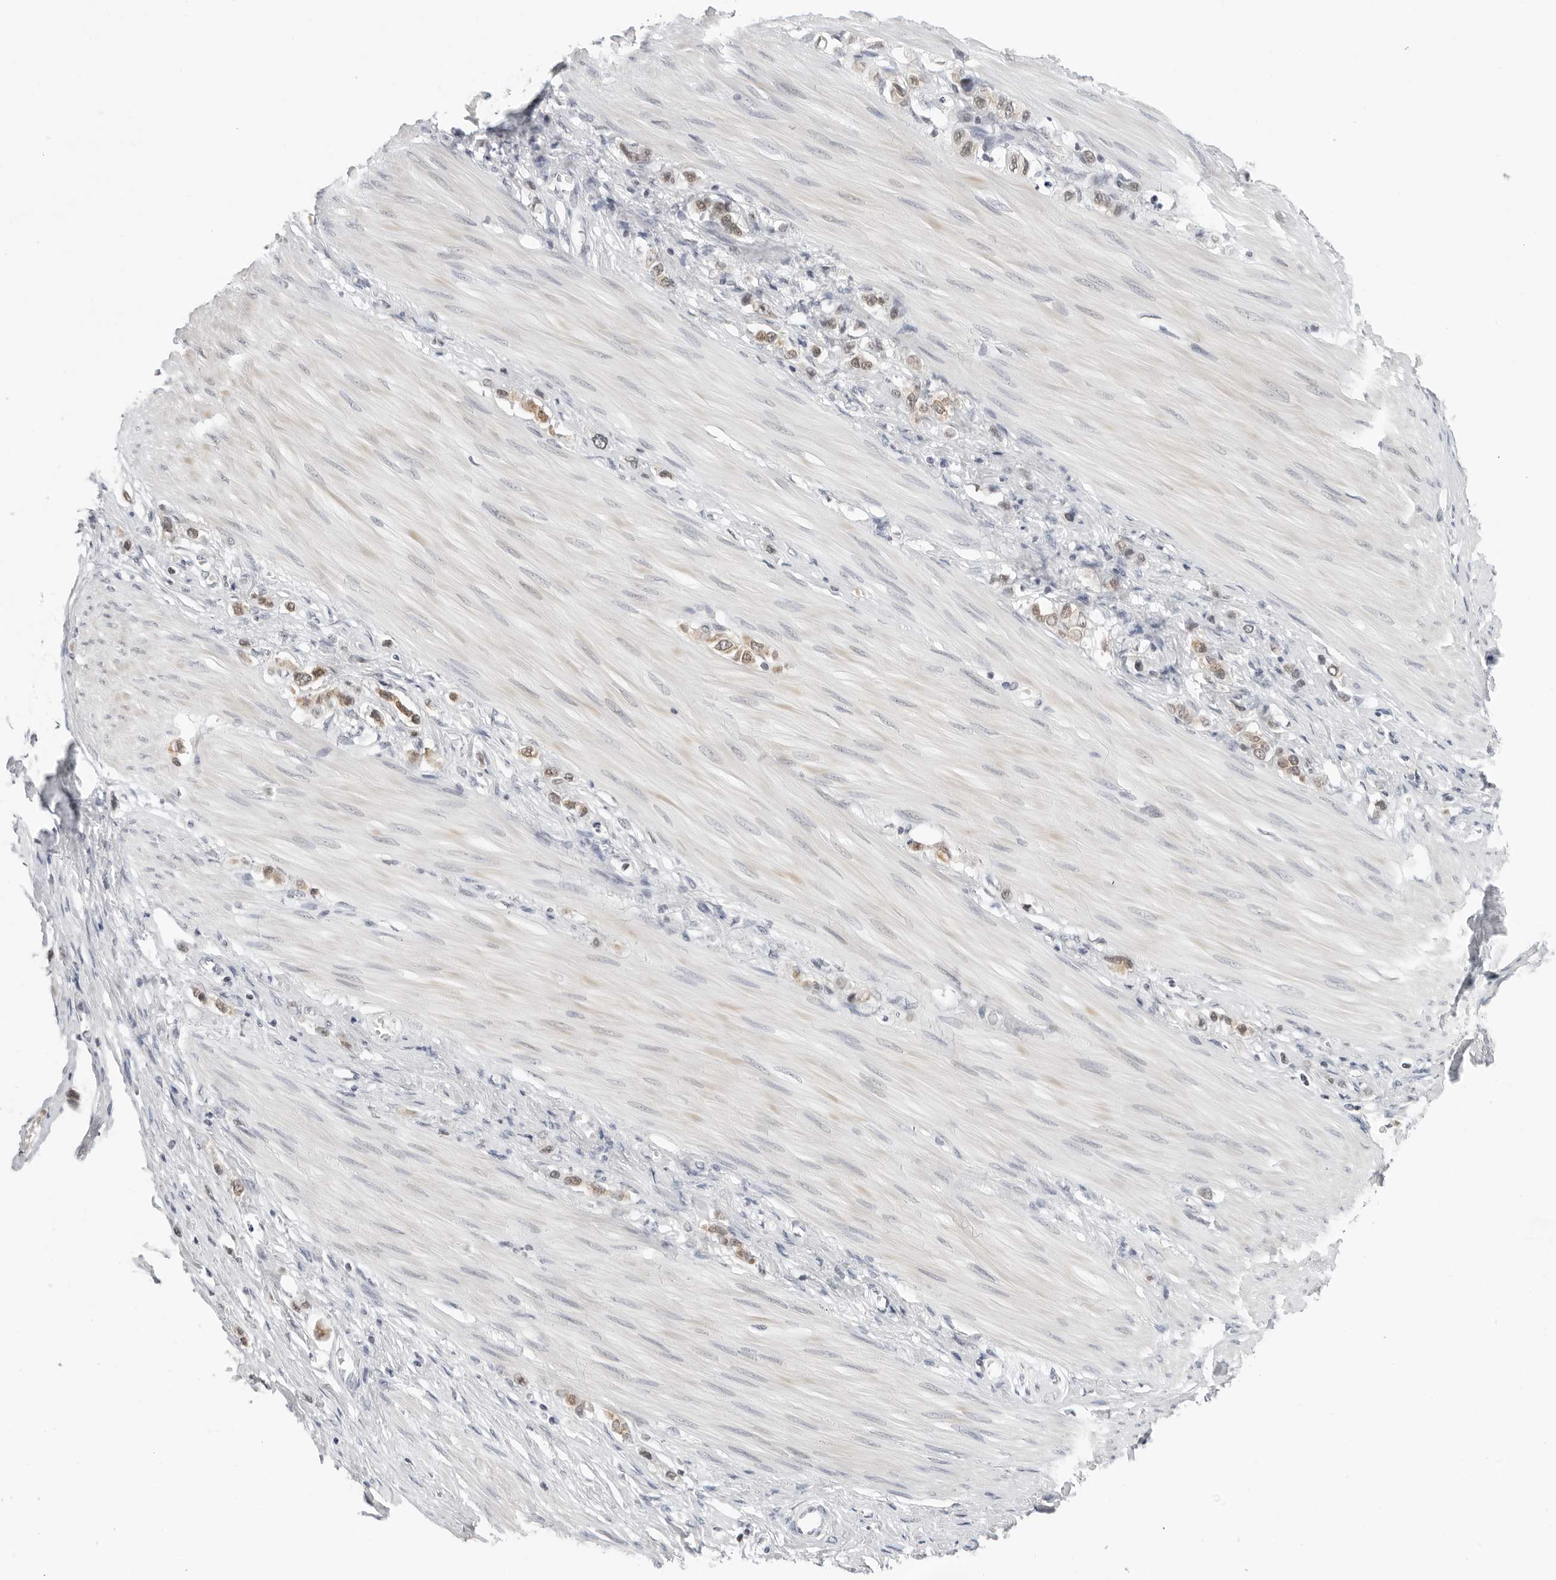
{"staining": {"intensity": "moderate", "quantity": "25%-75%", "location": "nuclear"}, "tissue": "stomach cancer", "cell_type": "Tumor cells", "image_type": "cancer", "snomed": [{"axis": "morphology", "description": "Adenocarcinoma, NOS"}, {"axis": "topography", "description": "Stomach"}], "caption": "High-magnification brightfield microscopy of stomach cancer (adenocarcinoma) stained with DAB (3,3'-diaminobenzidine) (brown) and counterstained with hematoxylin (blue). tumor cells exhibit moderate nuclear staining is appreciated in about25%-75% of cells. (Stains: DAB in brown, nuclei in blue, Microscopy: brightfield microscopy at high magnification).", "gene": "FLG2", "patient": {"sex": "female", "age": 65}}